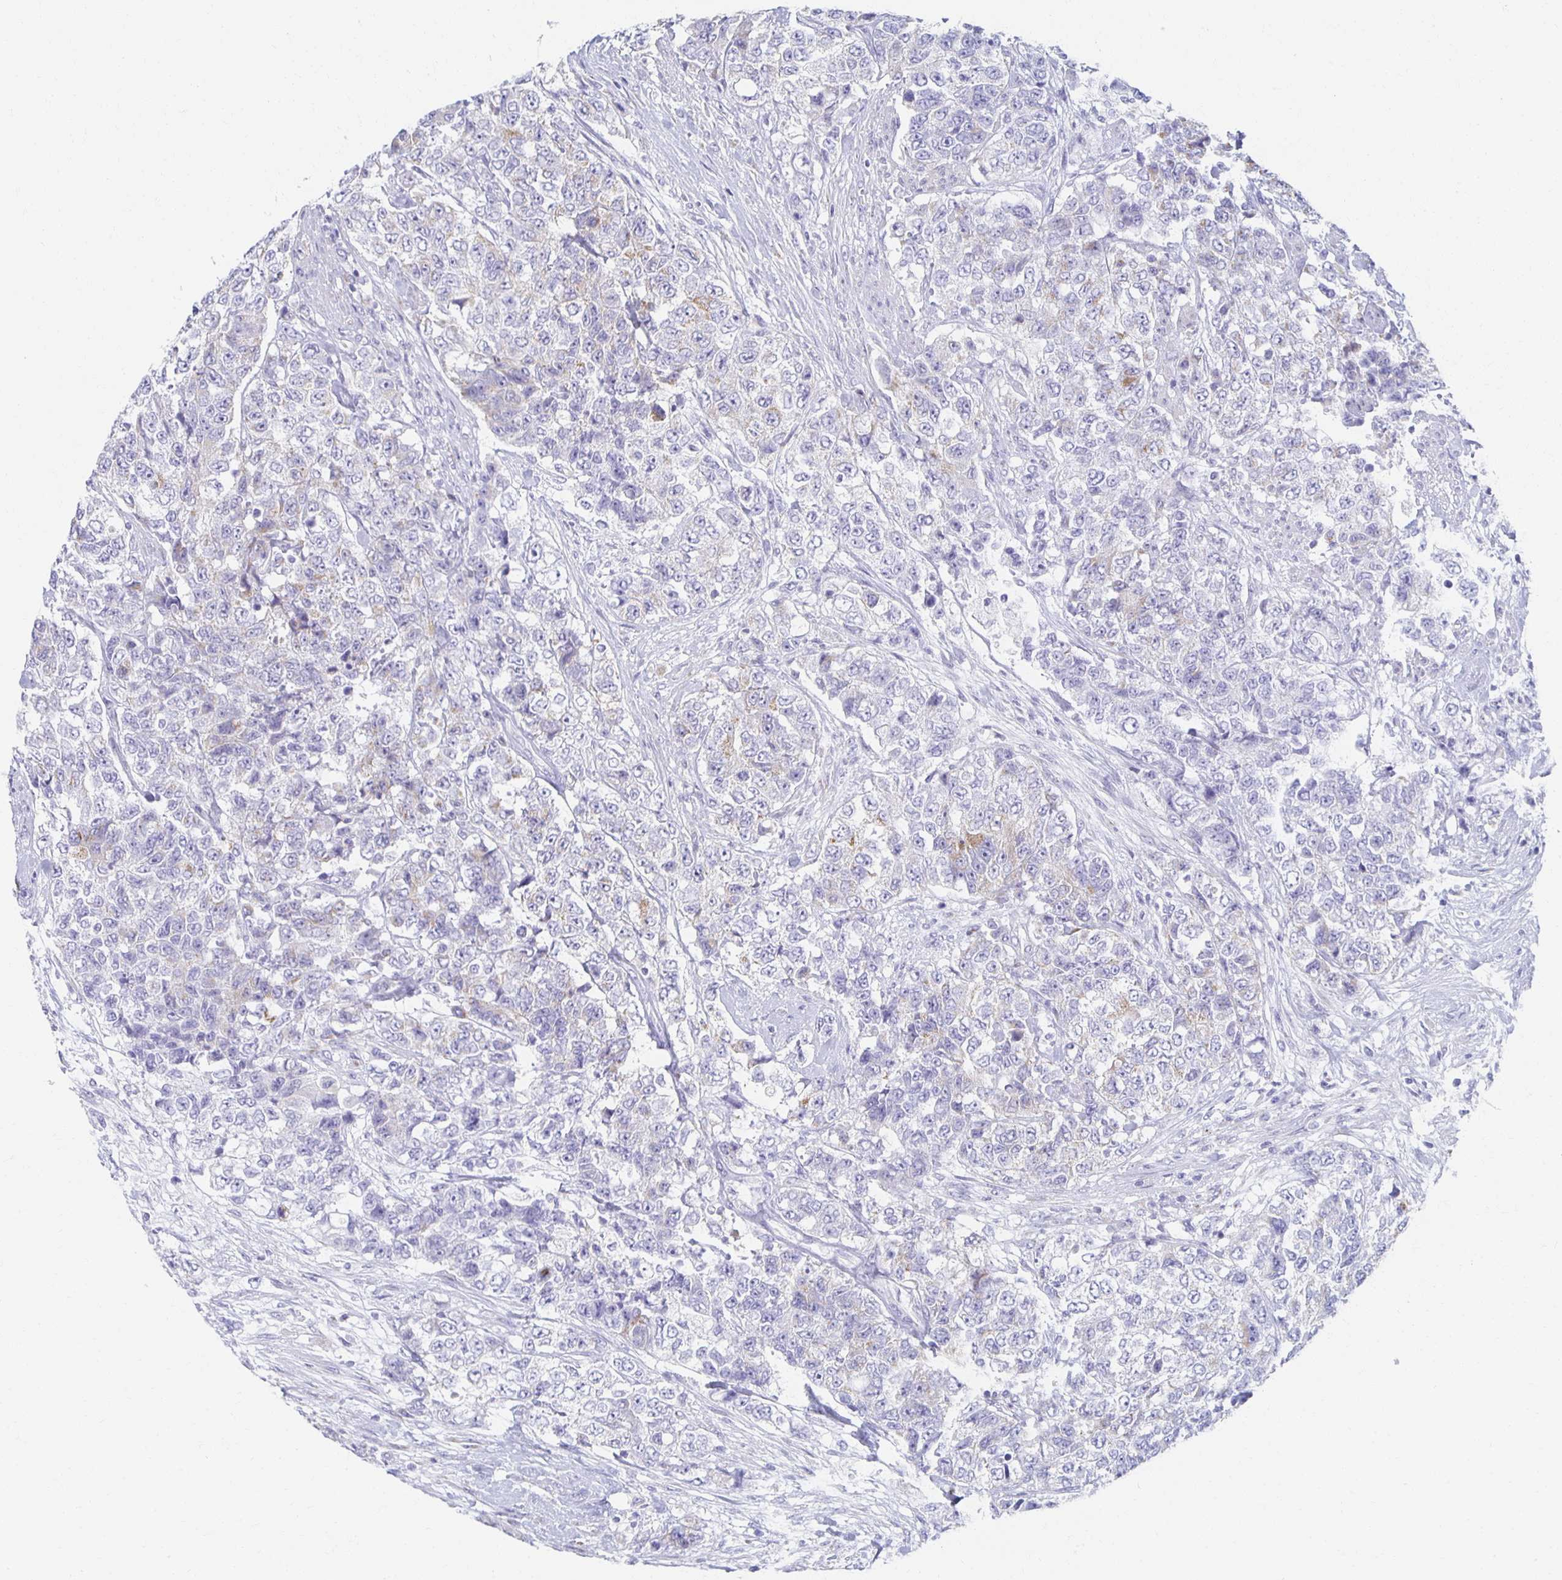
{"staining": {"intensity": "weak", "quantity": "<25%", "location": "cytoplasmic/membranous"}, "tissue": "urothelial cancer", "cell_type": "Tumor cells", "image_type": "cancer", "snomed": [{"axis": "morphology", "description": "Urothelial carcinoma, High grade"}, {"axis": "topography", "description": "Urinary bladder"}], "caption": "An image of urothelial cancer stained for a protein reveals no brown staining in tumor cells.", "gene": "TEX44", "patient": {"sex": "female", "age": 78}}